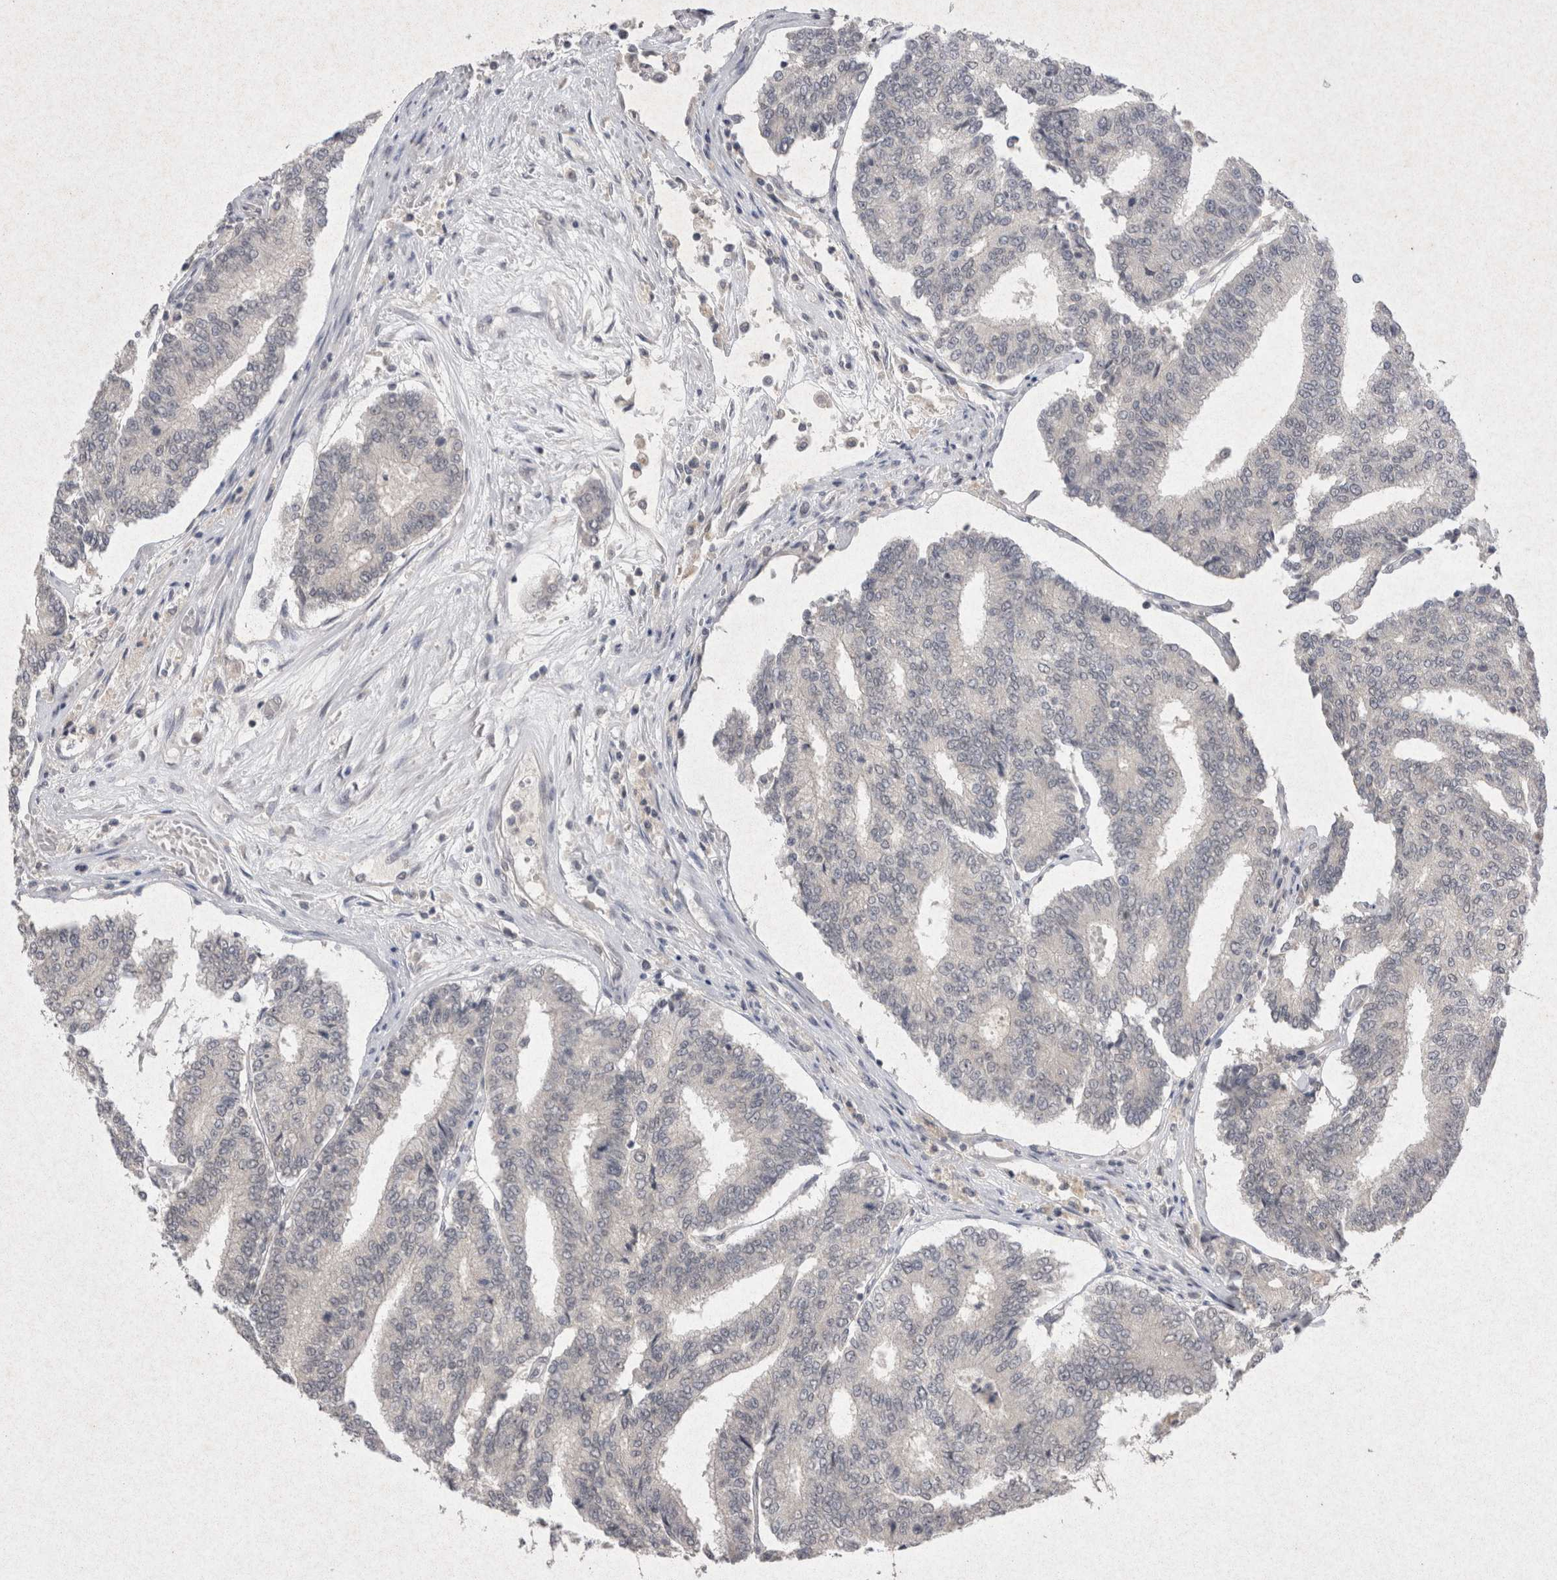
{"staining": {"intensity": "negative", "quantity": "none", "location": "none"}, "tissue": "prostate cancer", "cell_type": "Tumor cells", "image_type": "cancer", "snomed": [{"axis": "morphology", "description": "Normal tissue, NOS"}, {"axis": "morphology", "description": "Adenocarcinoma, High grade"}, {"axis": "topography", "description": "Prostate"}, {"axis": "topography", "description": "Seminal veicle"}], "caption": "A histopathology image of prostate cancer (high-grade adenocarcinoma) stained for a protein shows no brown staining in tumor cells.", "gene": "LYVE1", "patient": {"sex": "male", "age": 55}}